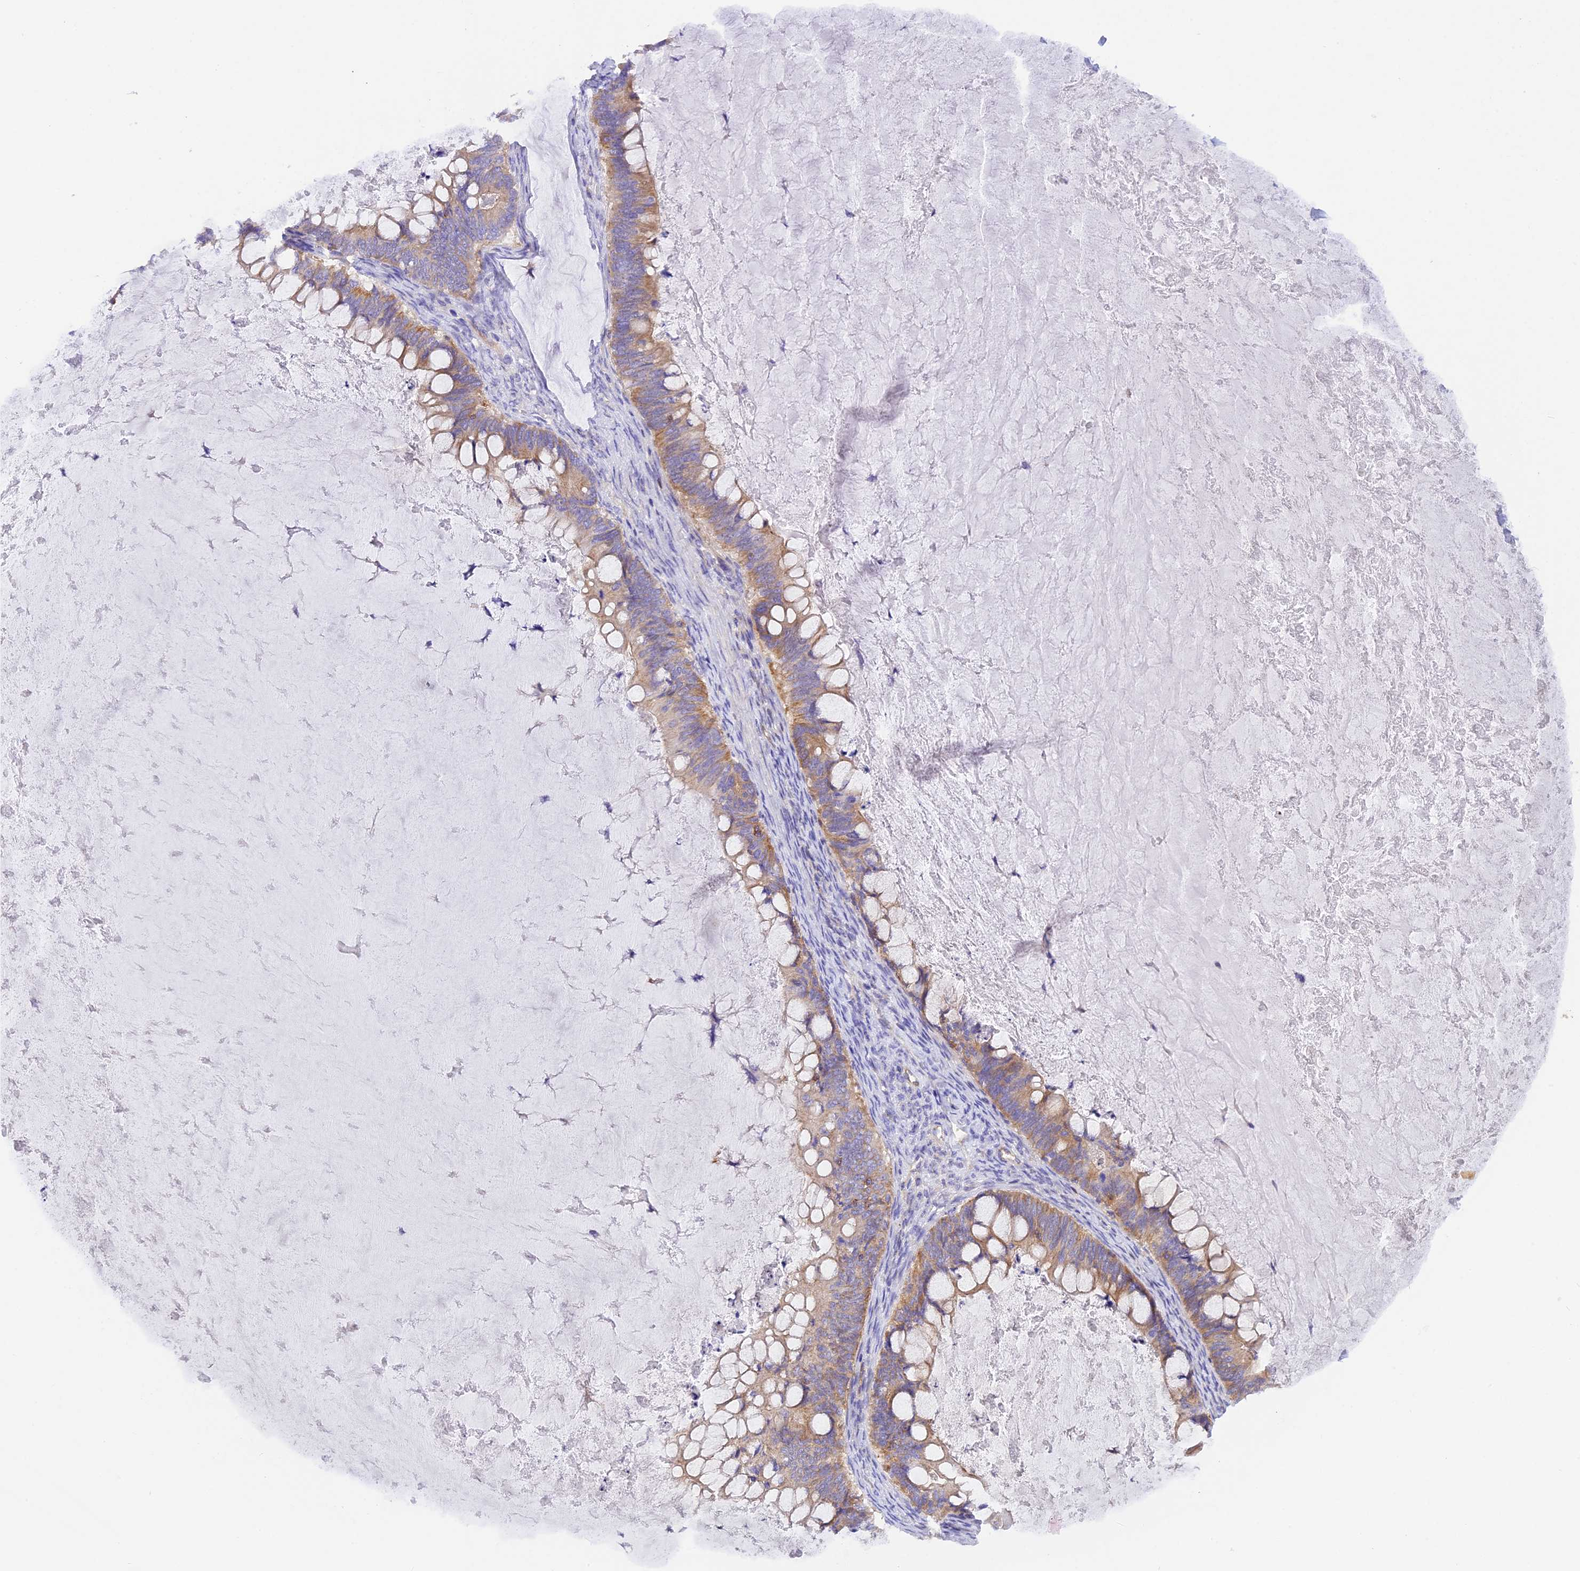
{"staining": {"intensity": "weak", "quantity": "25%-75%", "location": "cytoplasmic/membranous"}, "tissue": "ovarian cancer", "cell_type": "Tumor cells", "image_type": "cancer", "snomed": [{"axis": "morphology", "description": "Cystadenocarcinoma, mucinous, NOS"}, {"axis": "topography", "description": "Ovary"}], "caption": "Tumor cells reveal low levels of weak cytoplasmic/membranous expression in about 25%-75% of cells in human mucinous cystadenocarcinoma (ovarian).", "gene": "FAM193A", "patient": {"sex": "female", "age": 61}}